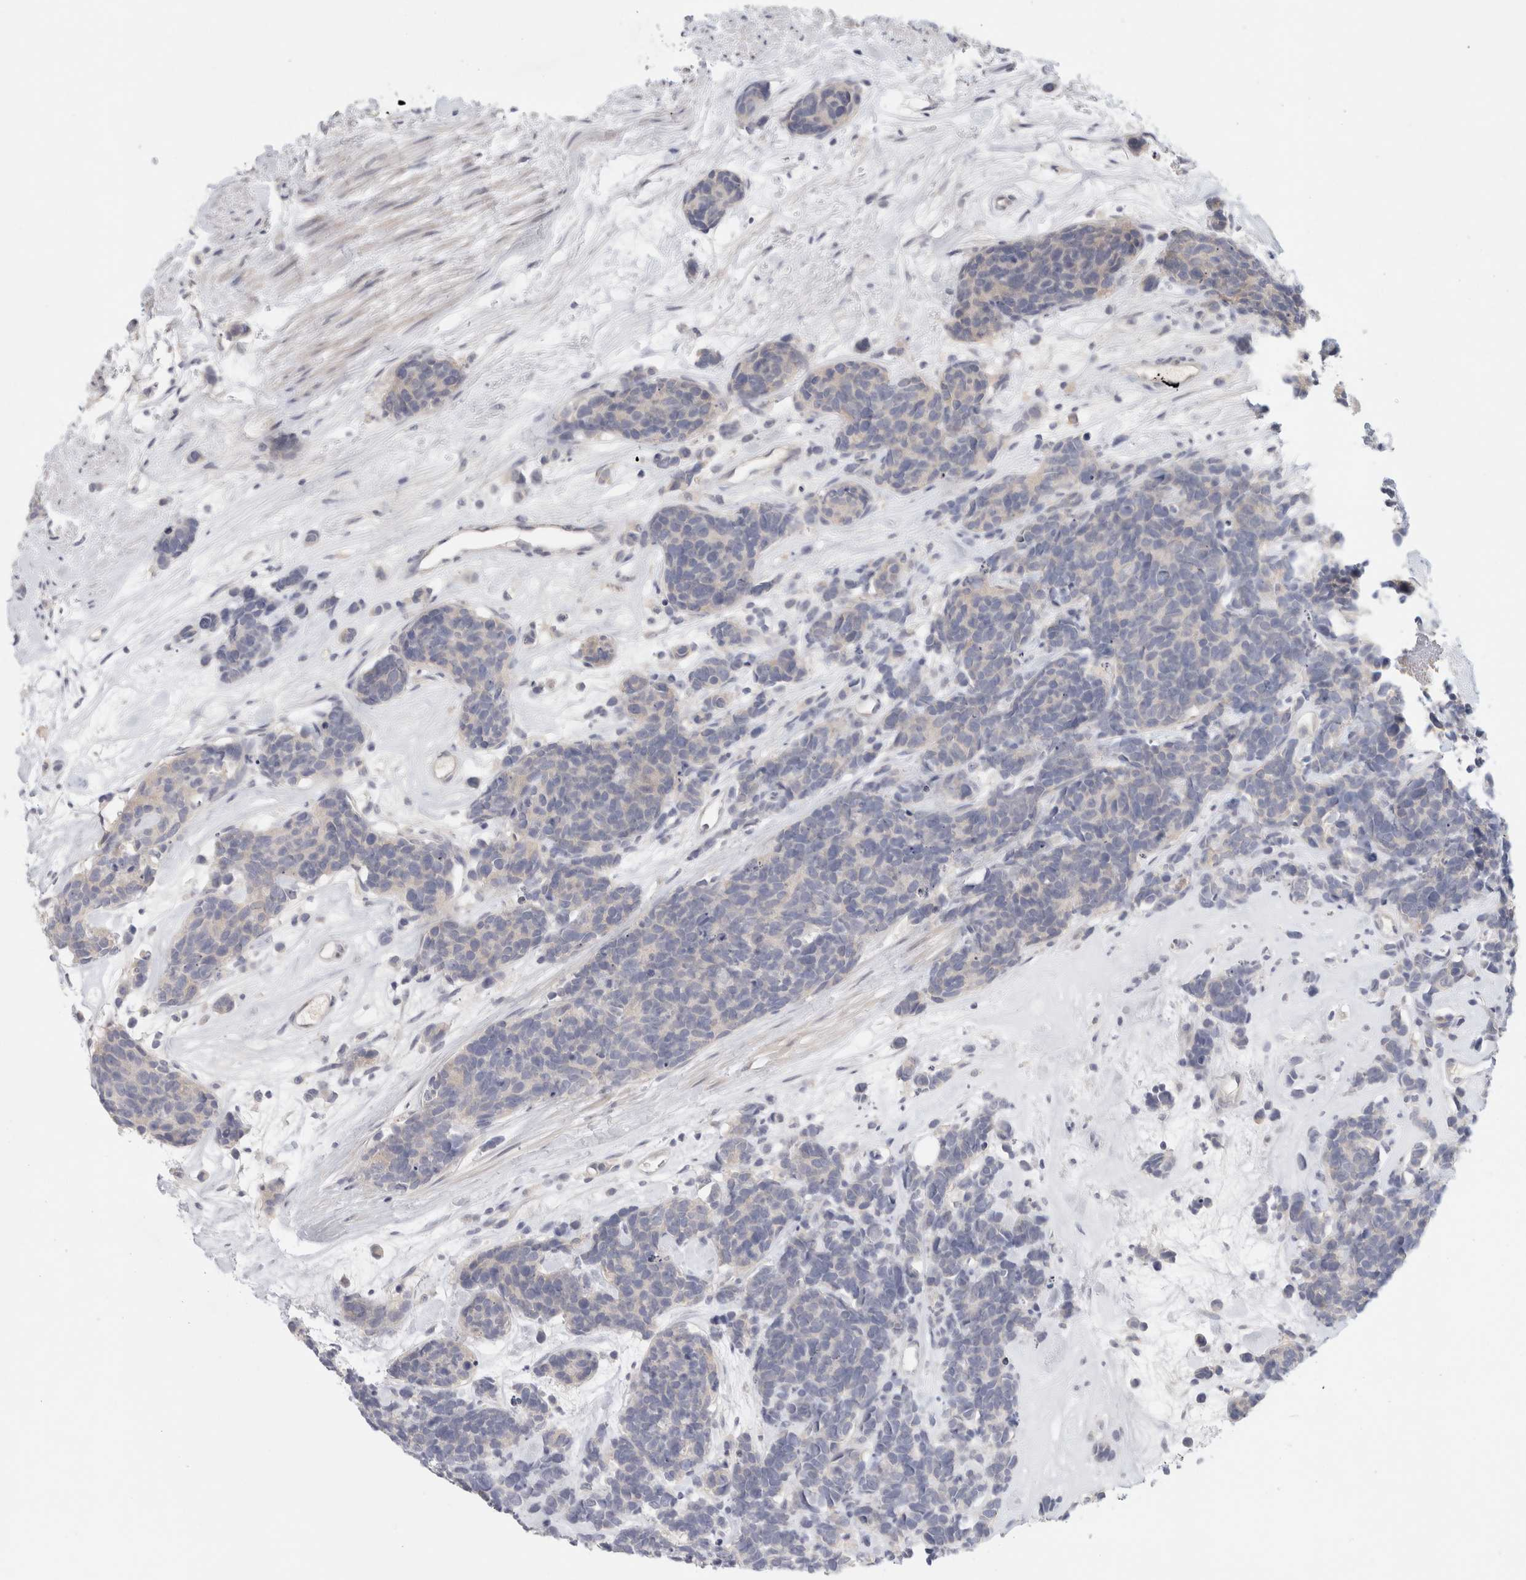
{"staining": {"intensity": "negative", "quantity": "none", "location": "none"}, "tissue": "carcinoid", "cell_type": "Tumor cells", "image_type": "cancer", "snomed": [{"axis": "morphology", "description": "Carcinoma, NOS"}, {"axis": "morphology", "description": "Carcinoid, malignant, NOS"}, {"axis": "topography", "description": "Urinary bladder"}], "caption": "DAB (3,3'-diaminobenzidine) immunohistochemical staining of carcinoma reveals no significant staining in tumor cells.", "gene": "STK31", "patient": {"sex": "male", "age": 57}}